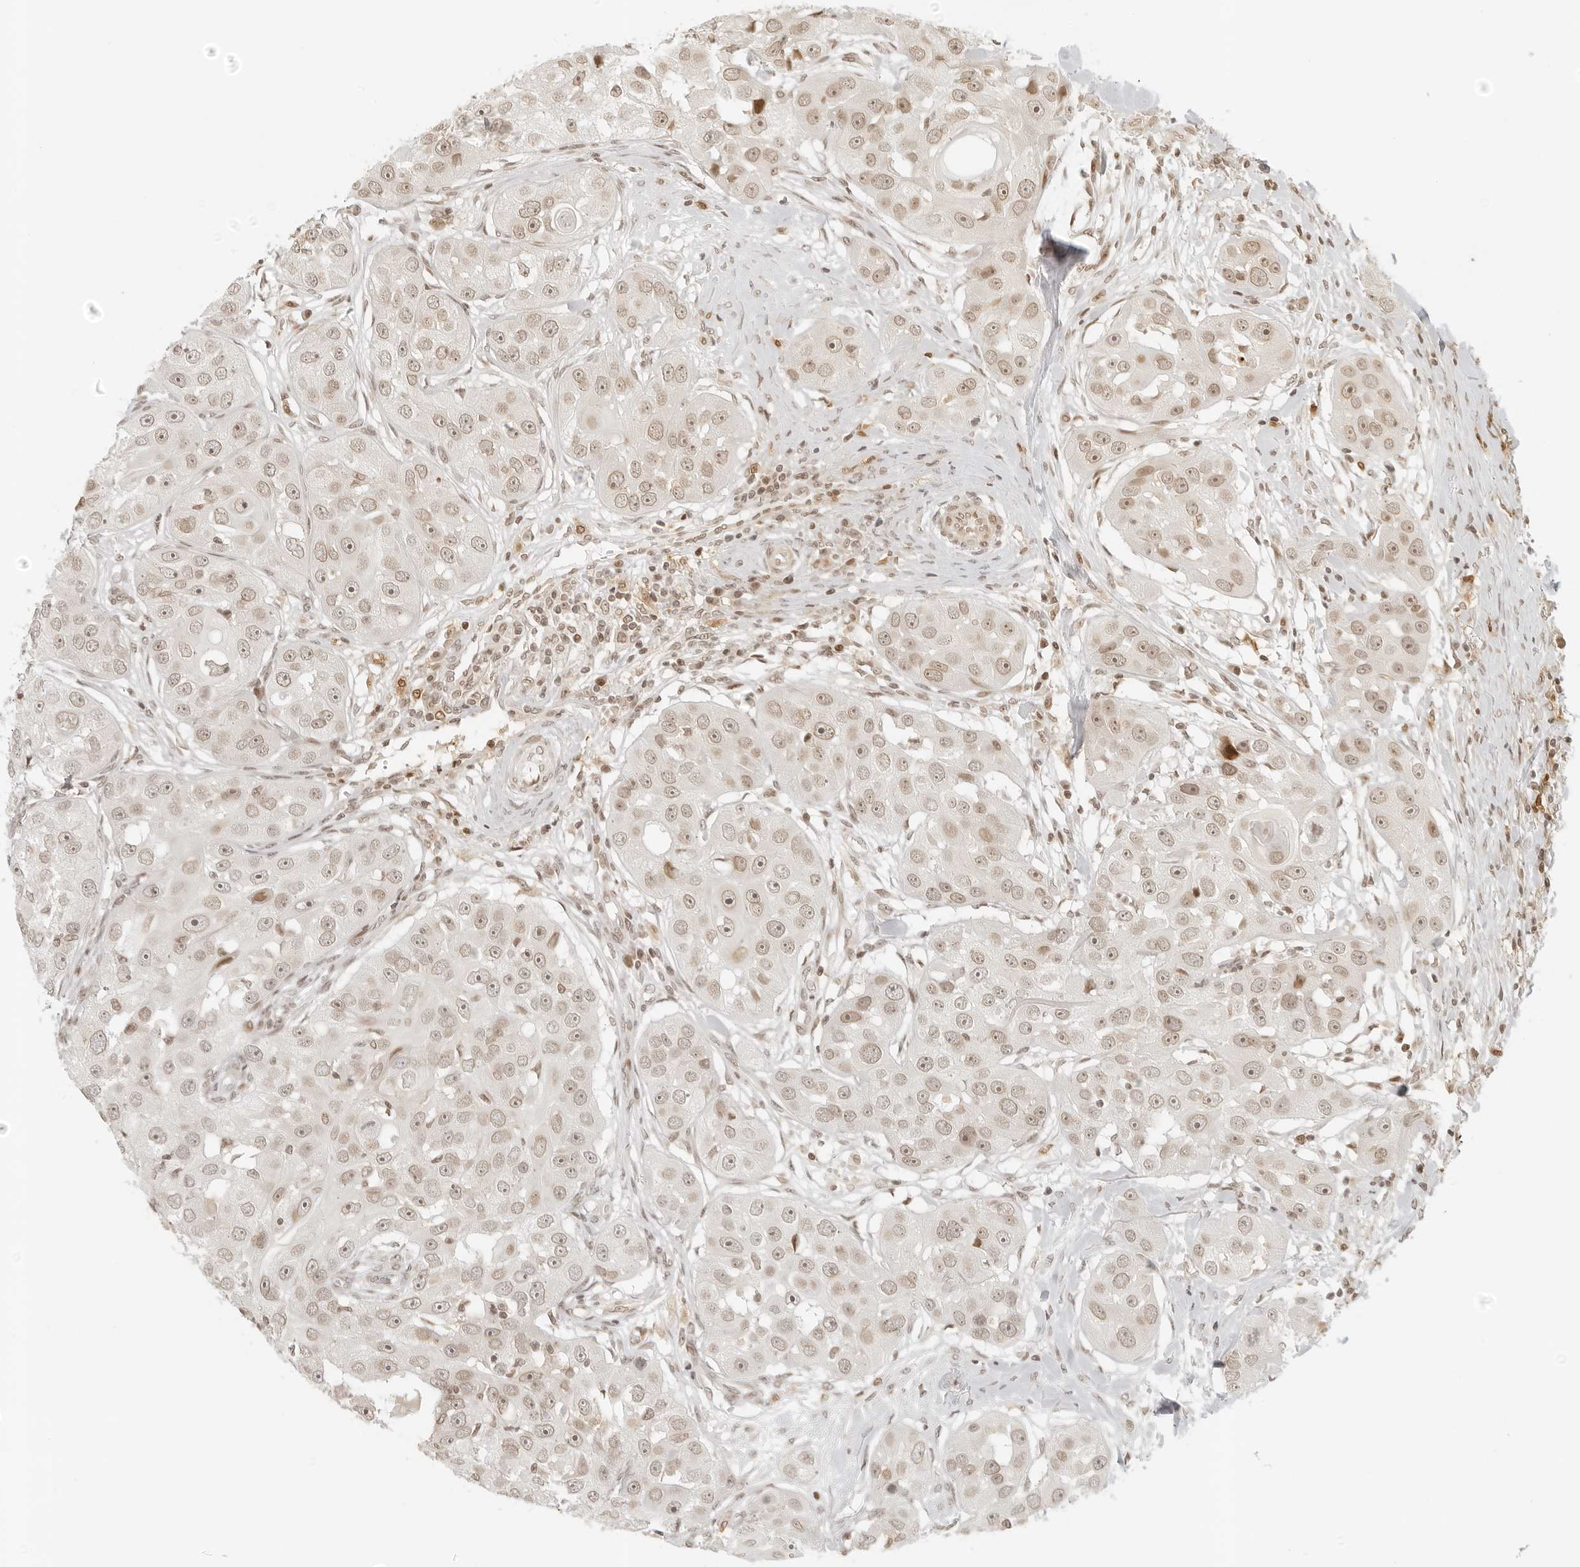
{"staining": {"intensity": "weak", "quantity": ">75%", "location": "nuclear"}, "tissue": "head and neck cancer", "cell_type": "Tumor cells", "image_type": "cancer", "snomed": [{"axis": "morphology", "description": "Normal tissue, NOS"}, {"axis": "morphology", "description": "Squamous cell carcinoma, NOS"}, {"axis": "topography", "description": "Skeletal muscle"}, {"axis": "topography", "description": "Head-Neck"}], "caption": "DAB (3,3'-diaminobenzidine) immunohistochemical staining of human head and neck cancer demonstrates weak nuclear protein staining in about >75% of tumor cells.", "gene": "ZNF407", "patient": {"sex": "male", "age": 51}}